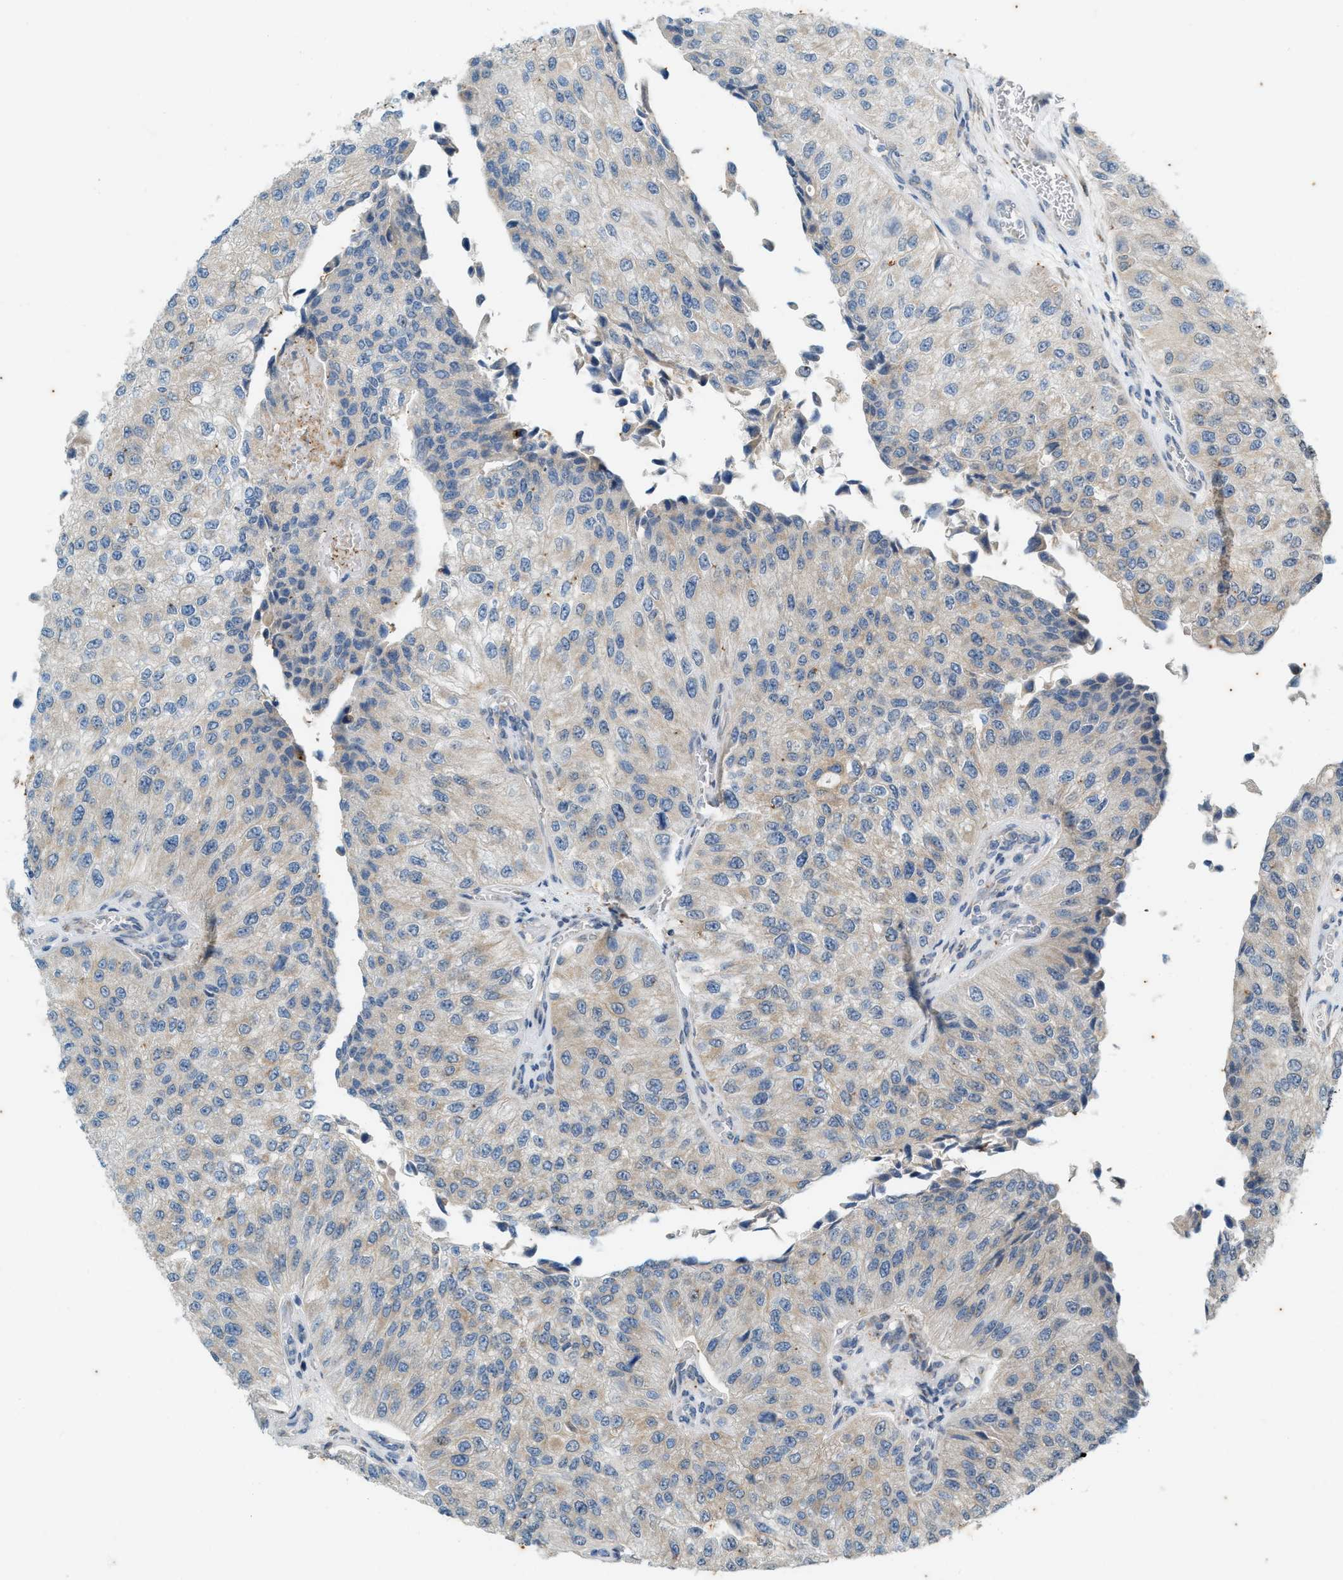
{"staining": {"intensity": "weak", "quantity": "<25%", "location": "cytoplasmic/membranous"}, "tissue": "urothelial cancer", "cell_type": "Tumor cells", "image_type": "cancer", "snomed": [{"axis": "morphology", "description": "Urothelial carcinoma, High grade"}, {"axis": "topography", "description": "Kidney"}, {"axis": "topography", "description": "Urinary bladder"}], "caption": "An image of human urothelial carcinoma (high-grade) is negative for staining in tumor cells. Nuclei are stained in blue.", "gene": "CHPF2", "patient": {"sex": "male", "age": 77}}